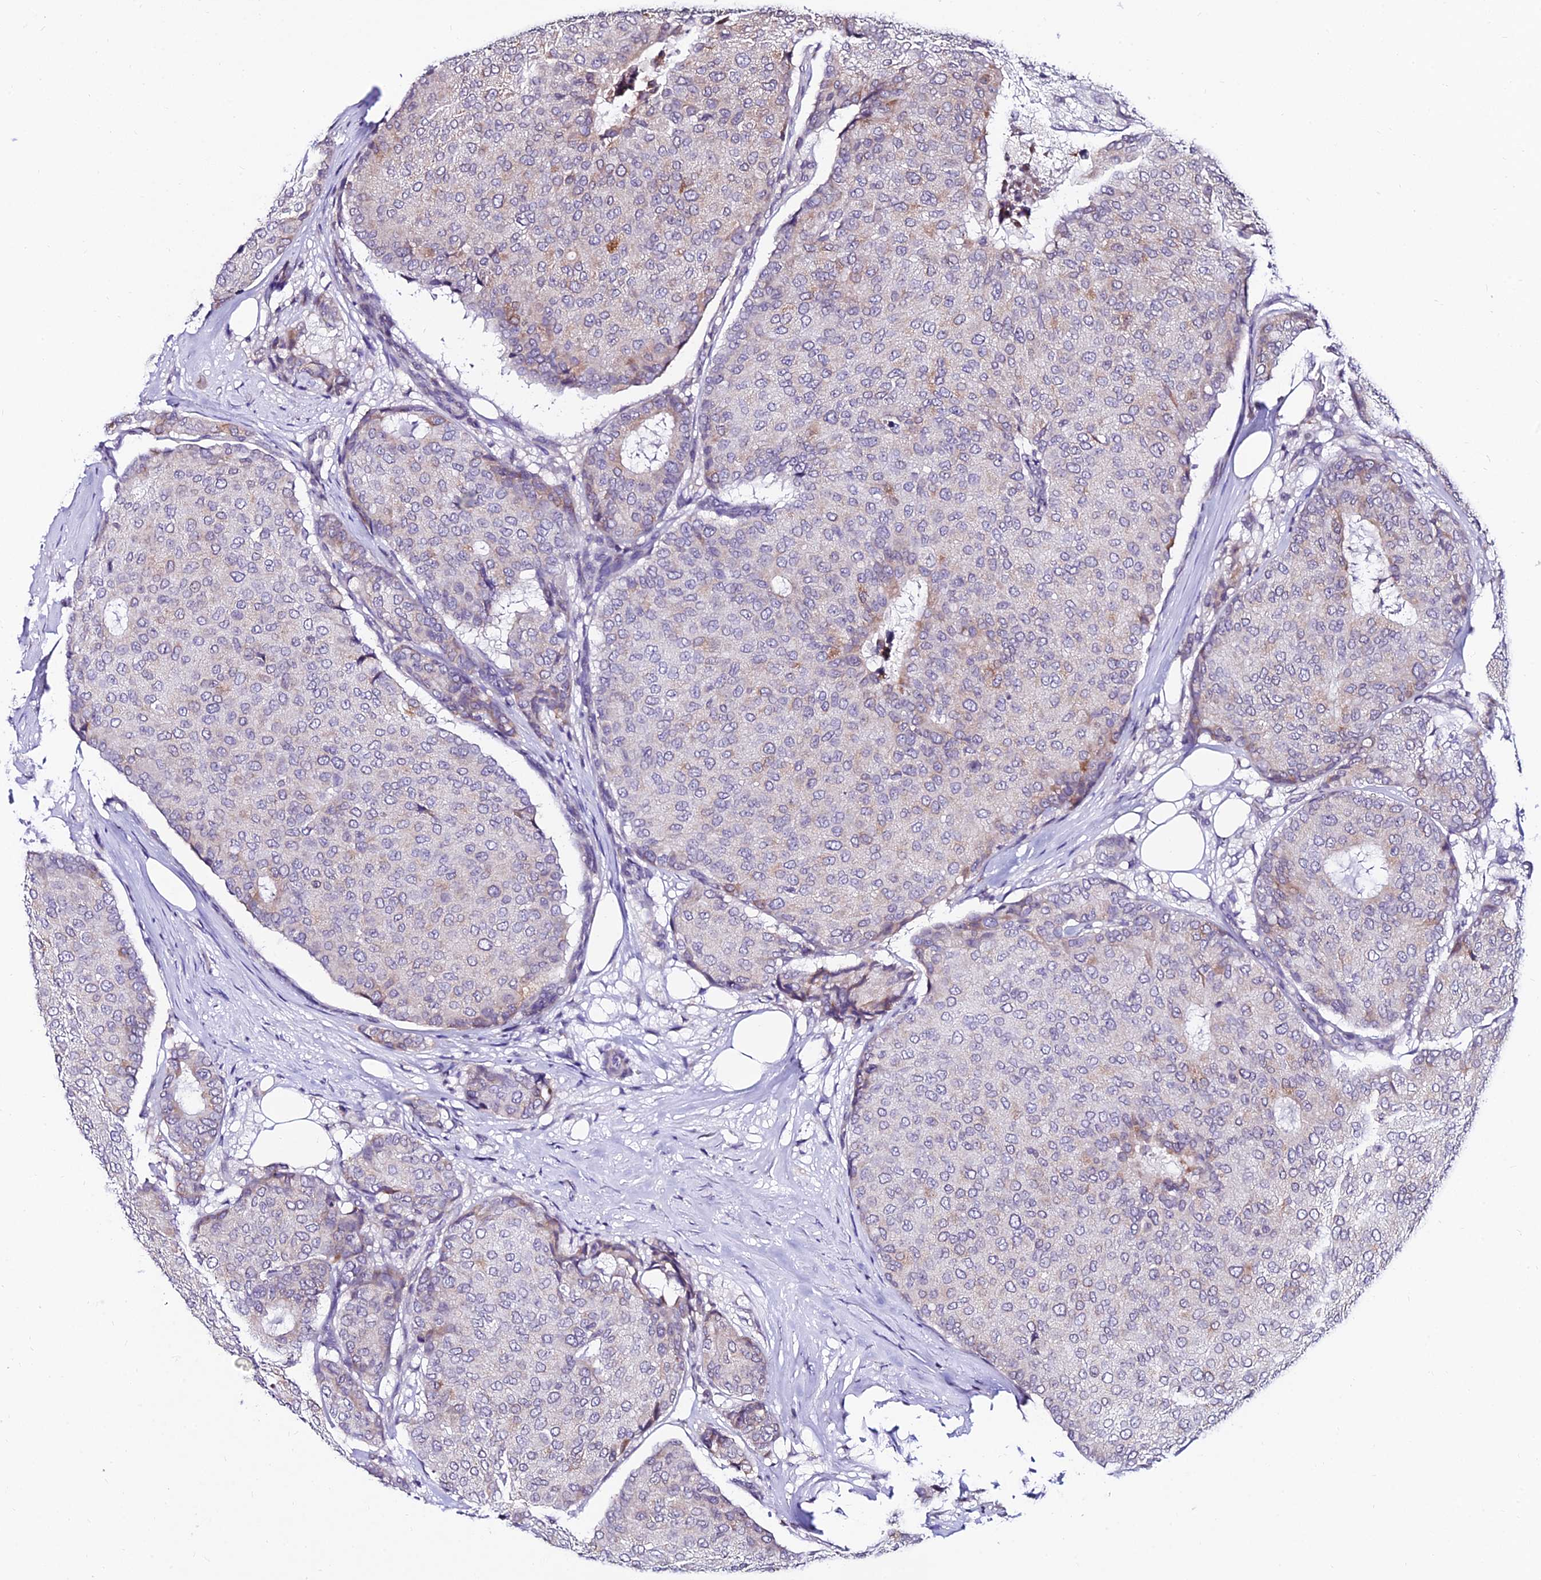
{"staining": {"intensity": "weak", "quantity": "<25%", "location": "cytoplasmic/membranous"}, "tissue": "breast cancer", "cell_type": "Tumor cells", "image_type": "cancer", "snomed": [{"axis": "morphology", "description": "Duct carcinoma"}, {"axis": "topography", "description": "Breast"}], "caption": "Histopathology image shows no significant protein expression in tumor cells of breast cancer (infiltrating ductal carcinoma).", "gene": "CDNF", "patient": {"sex": "female", "age": 75}}